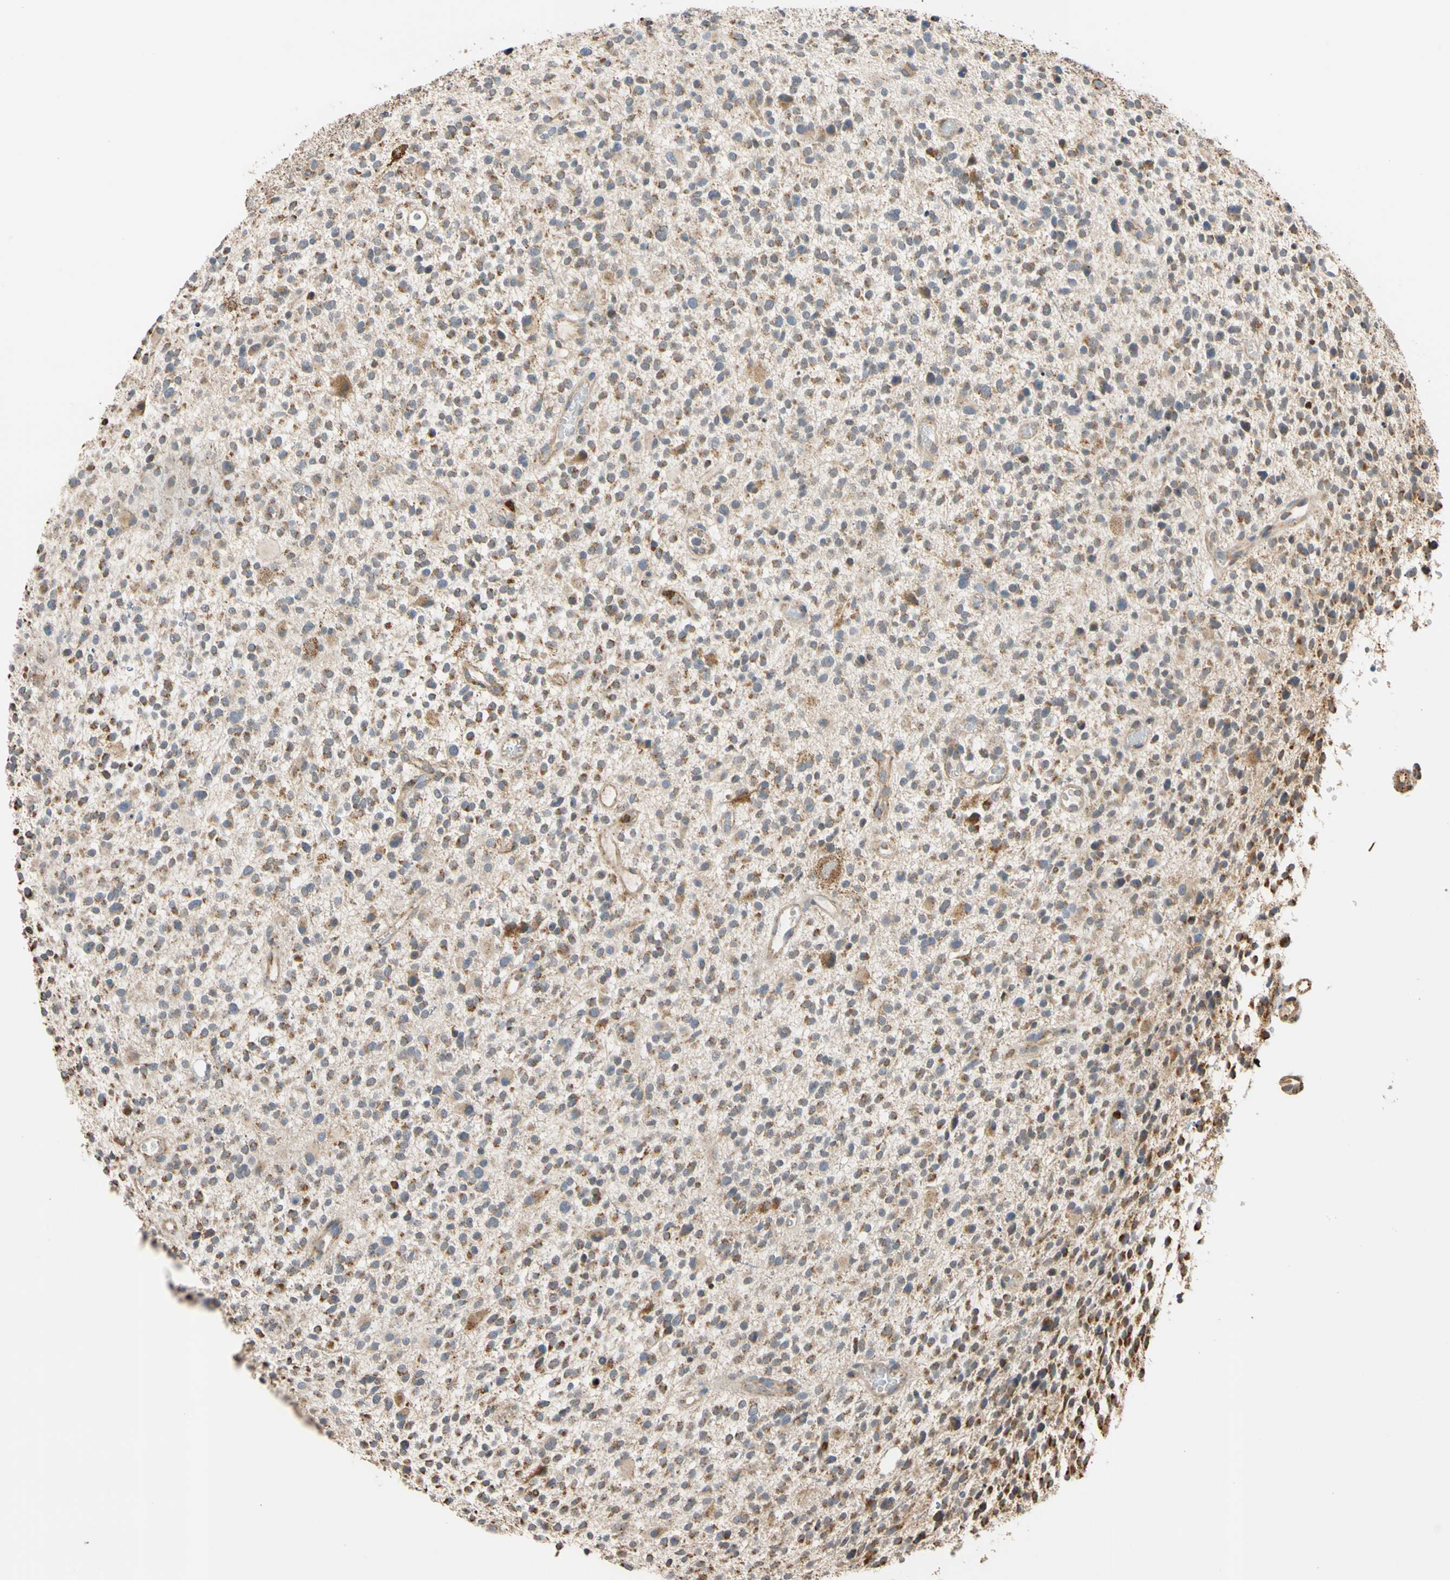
{"staining": {"intensity": "moderate", "quantity": ">75%", "location": "cytoplasmic/membranous"}, "tissue": "glioma", "cell_type": "Tumor cells", "image_type": "cancer", "snomed": [{"axis": "morphology", "description": "Glioma, malignant, High grade"}, {"axis": "topography", "description": "Brain"}], "caption": "Protein expression by IHC reveals moderate cytoplasmic/membranous positivity in about >75% of tumor cells in malignant glioma (high-grade).", "gene": "IP6K2", "patient": {"sex": "male", "age": 48}}